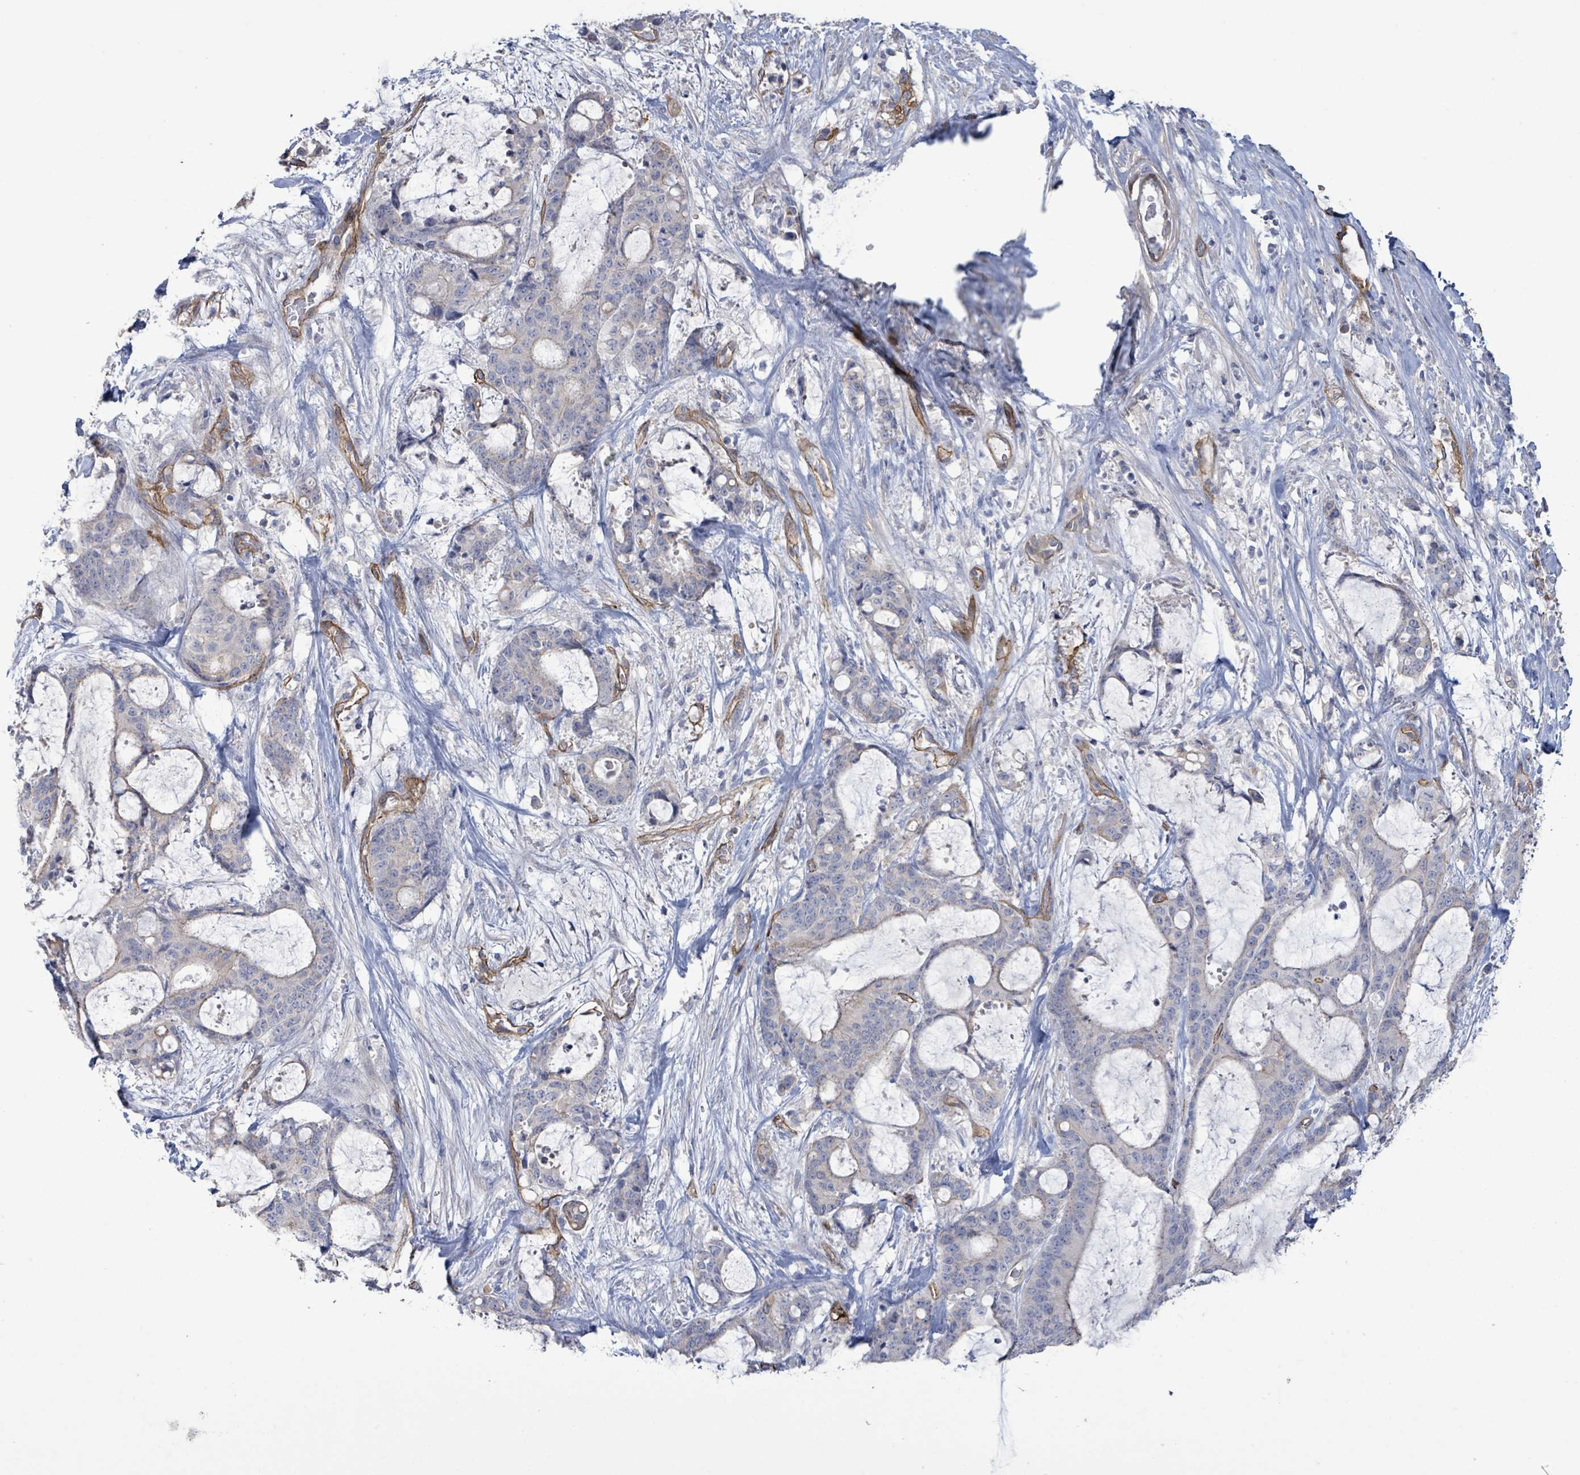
{"staining": {"intensity": "negative", "quantity": "none", "location": "none"}, "tissue": "liver cancer", "cell_type": "Tumor cells", "image_type": "cancer", "snomed": [{"axis": "morphology", "description": "Normal tissue, NOS"}, {"axis": "morphology", "description": "Cholangiocarcinoma"}, {"axis": "topography", "description": "Liver"}, {"axis": "topography", "description": "Peripheral nerve tissue"}], "caption": "High magnification brightfield microscopy of liver cholangiocarcinoma stained with DAB (brown) and counterstained with hematoxylin (blue): tumor cells show no significant expression.", "gene": "KANK3", "patient": {"sex": "female", "age": 73}}